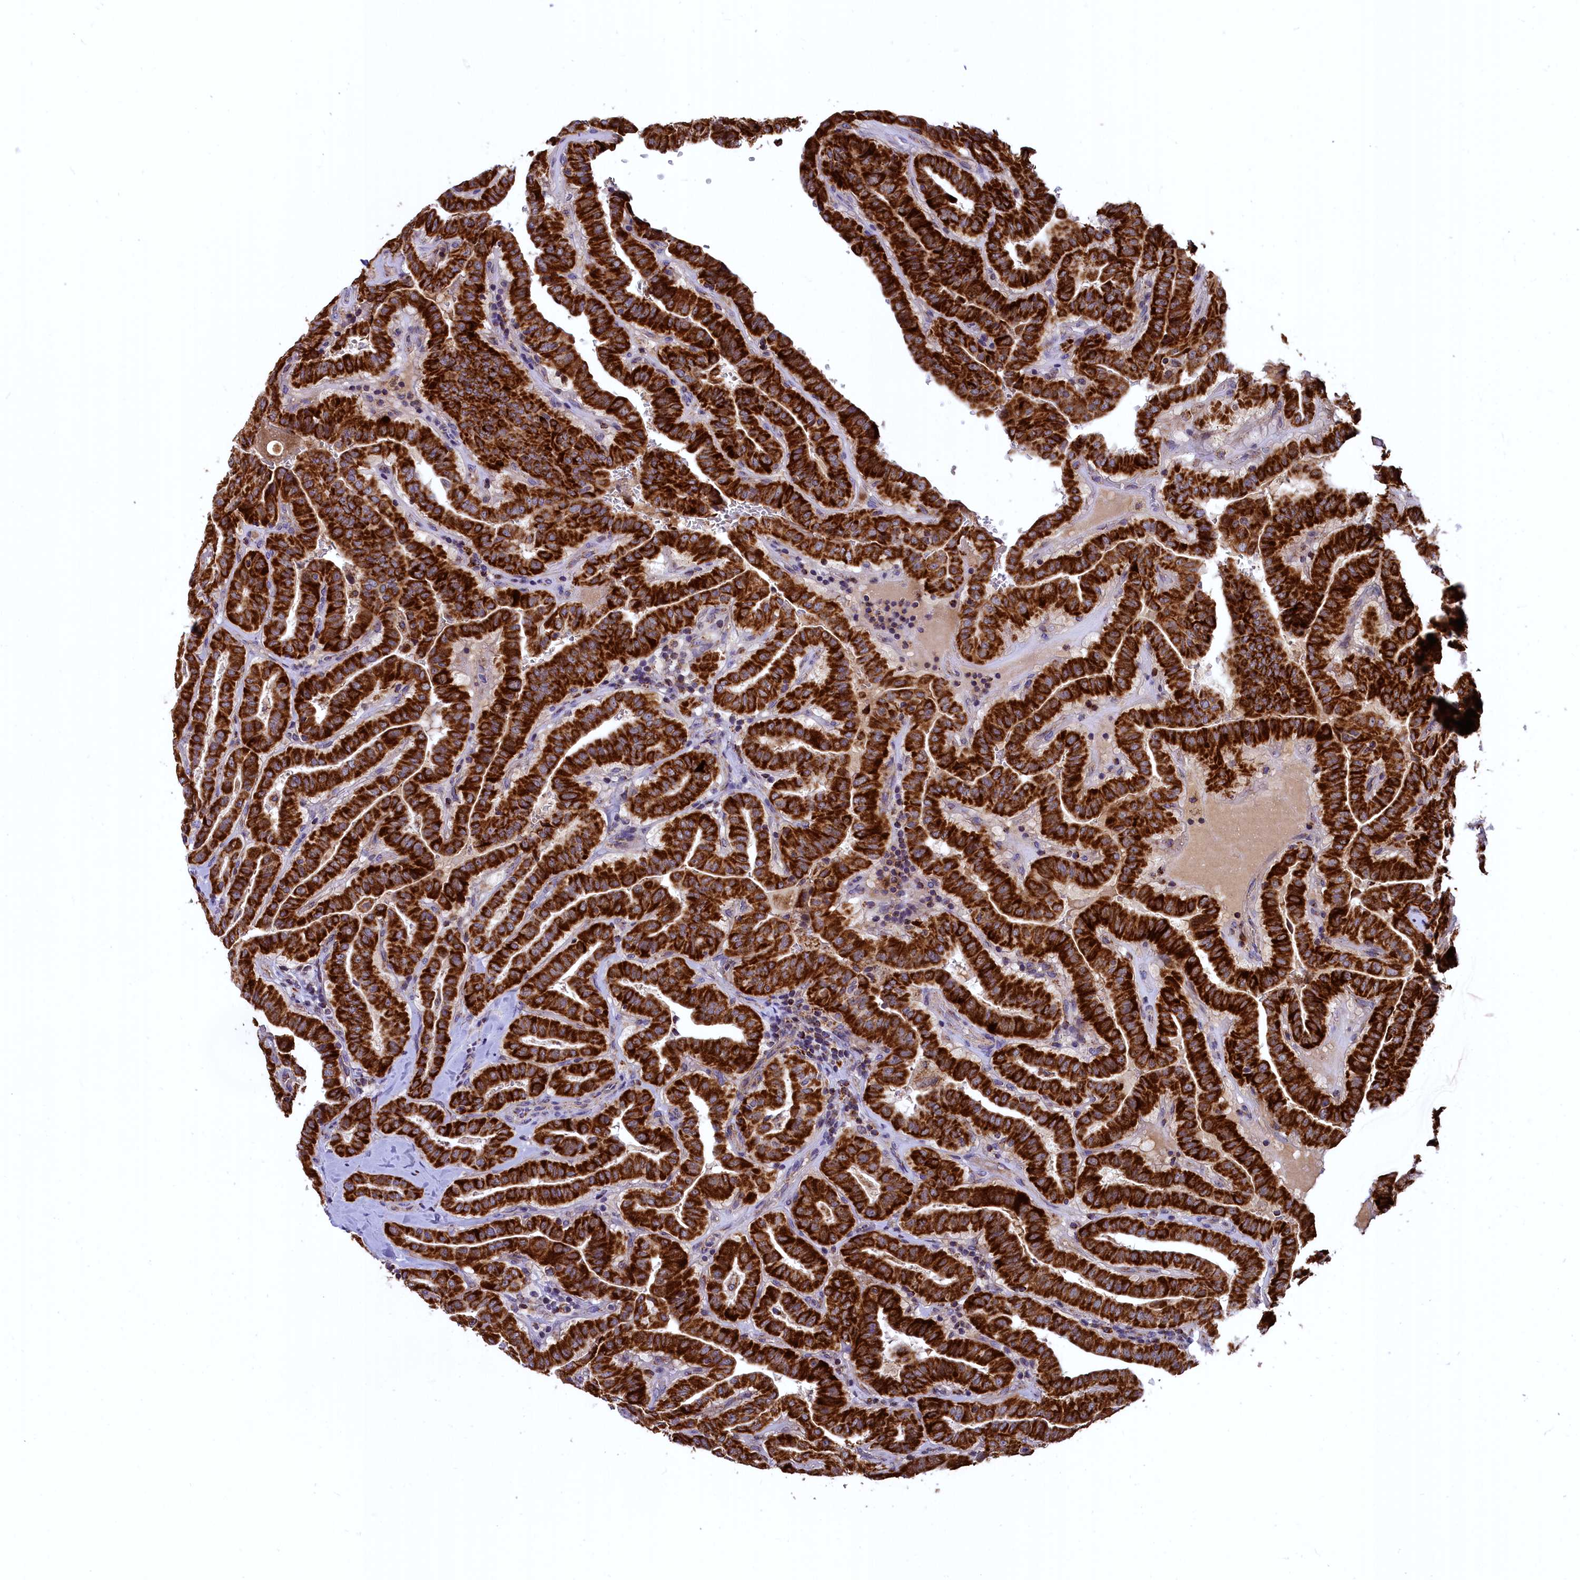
{"staining": {"intensity": "strong", "quantity": ">75%", "location": "cytoplasmic/membranous"}, "tissue": "thyroid cancer", "cell_type": "Tumor cells", "image_type": "cancer", "snomed": [{"axis": "morphology", "description": "Papillary adenocarcinoma, NOS"}, {"axis": "topography", "description": "Thyroid gland"}], "caption": "IHC (DAB) staining of human thyroid cancer shows strong cytoplasmic/membranous protein positivity in approximately >75% of tumor cells.", "gene": "COX17", "patient": {"sex": "male", "age": 77}}